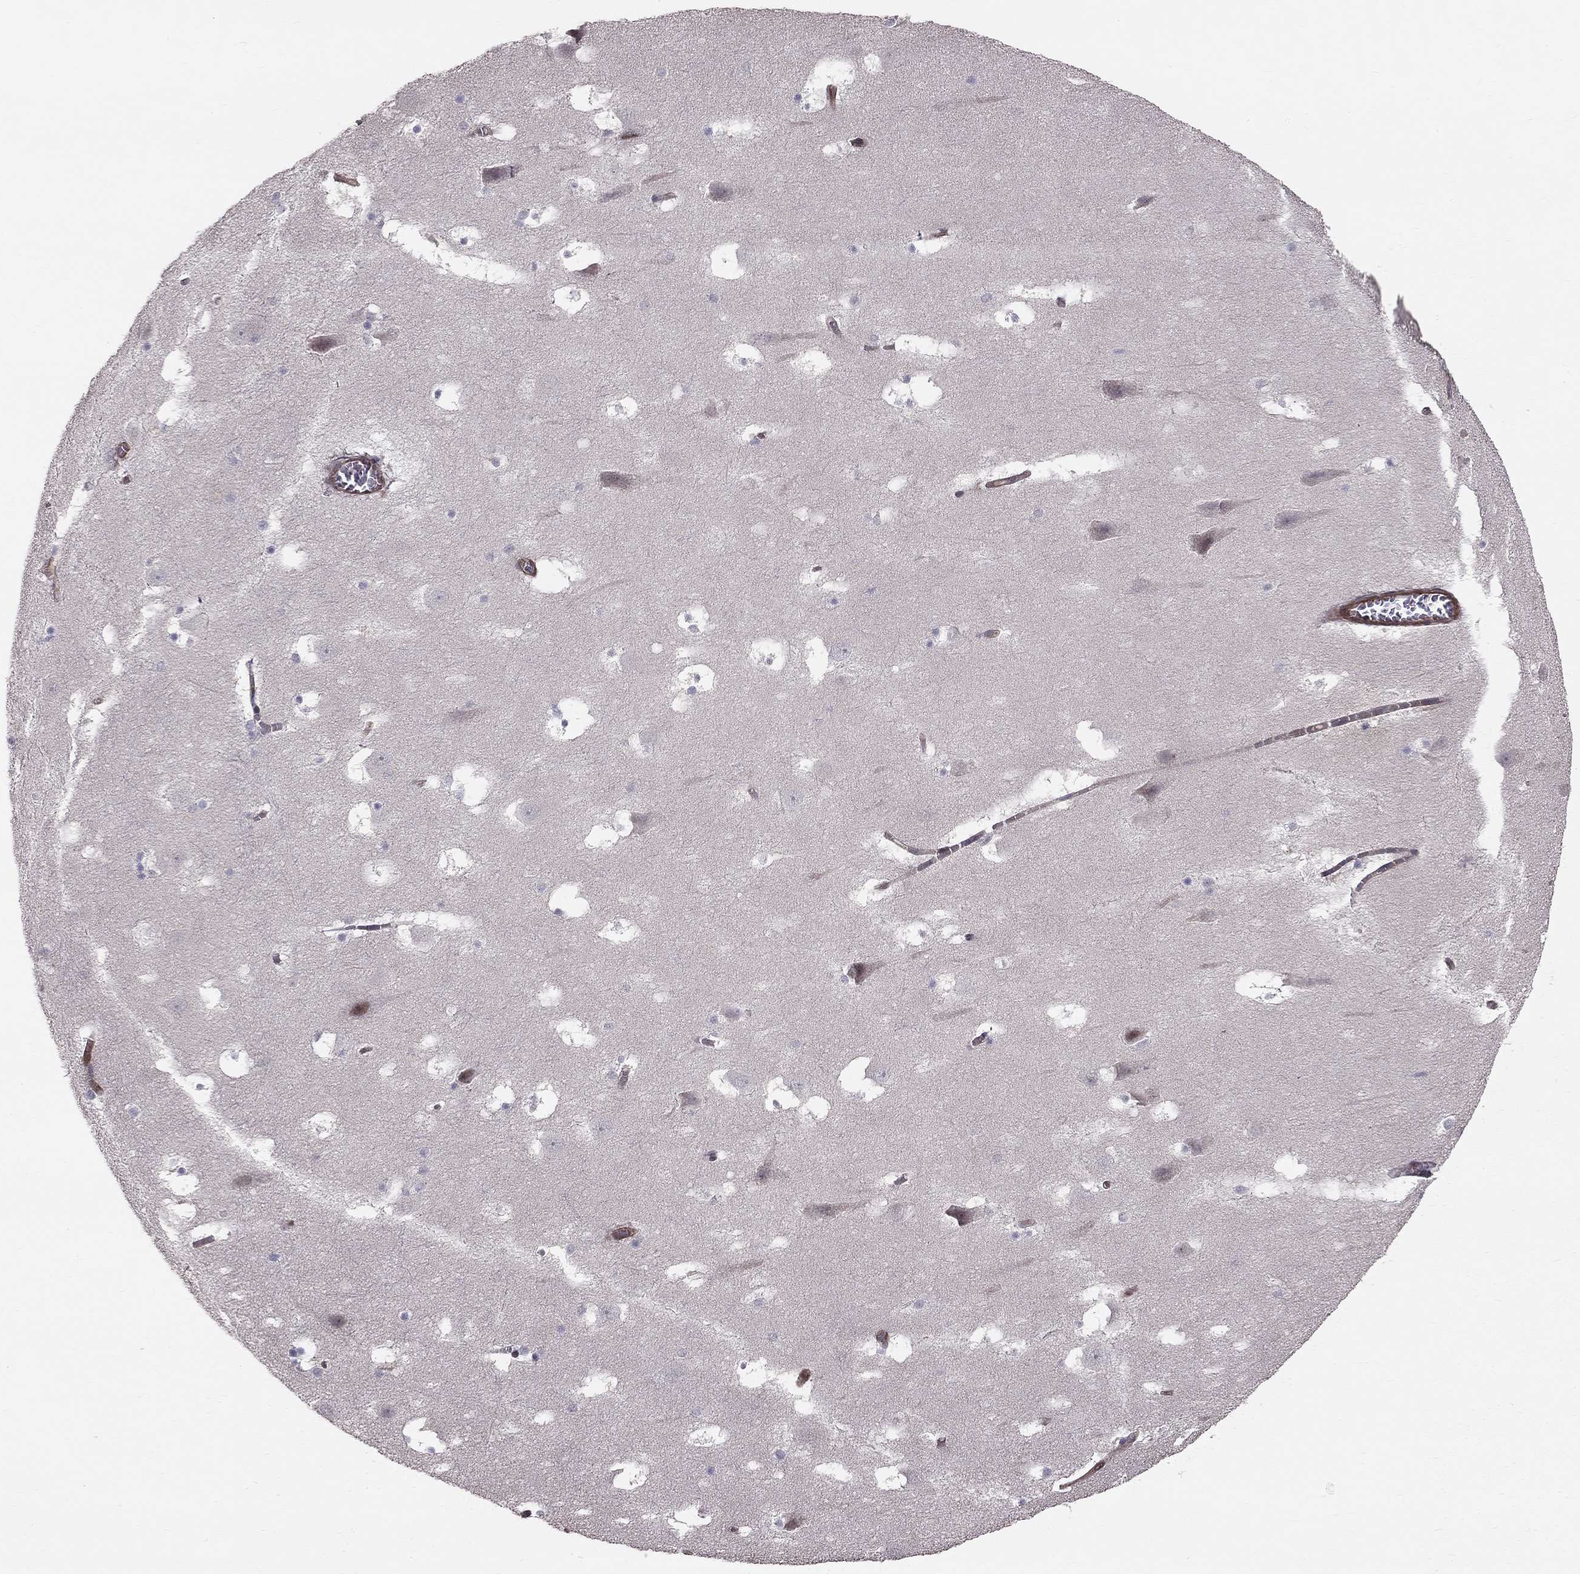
{"staining": {"intensity": "negative", "quantity": "none", "location": "none"}, "tissue": "hippocampus", "cell_type": "Glial cells", "image_type": "normal", "snomed": [{"axis": "morphology", "description": "Normal tissue, NOS"}, {"axis": "topography", "description": "Hippocampus"}], "caption": "DAB immunohistochemical staining of benign hippocampus displays no significant staining in glial cells. (Stains: DAB IHC with hematoxylin counter stain, Microscopy: brightfield microscopy at high magnification).", "gene": "GJB4", "patient": {"sex": "male", "age": 45}}